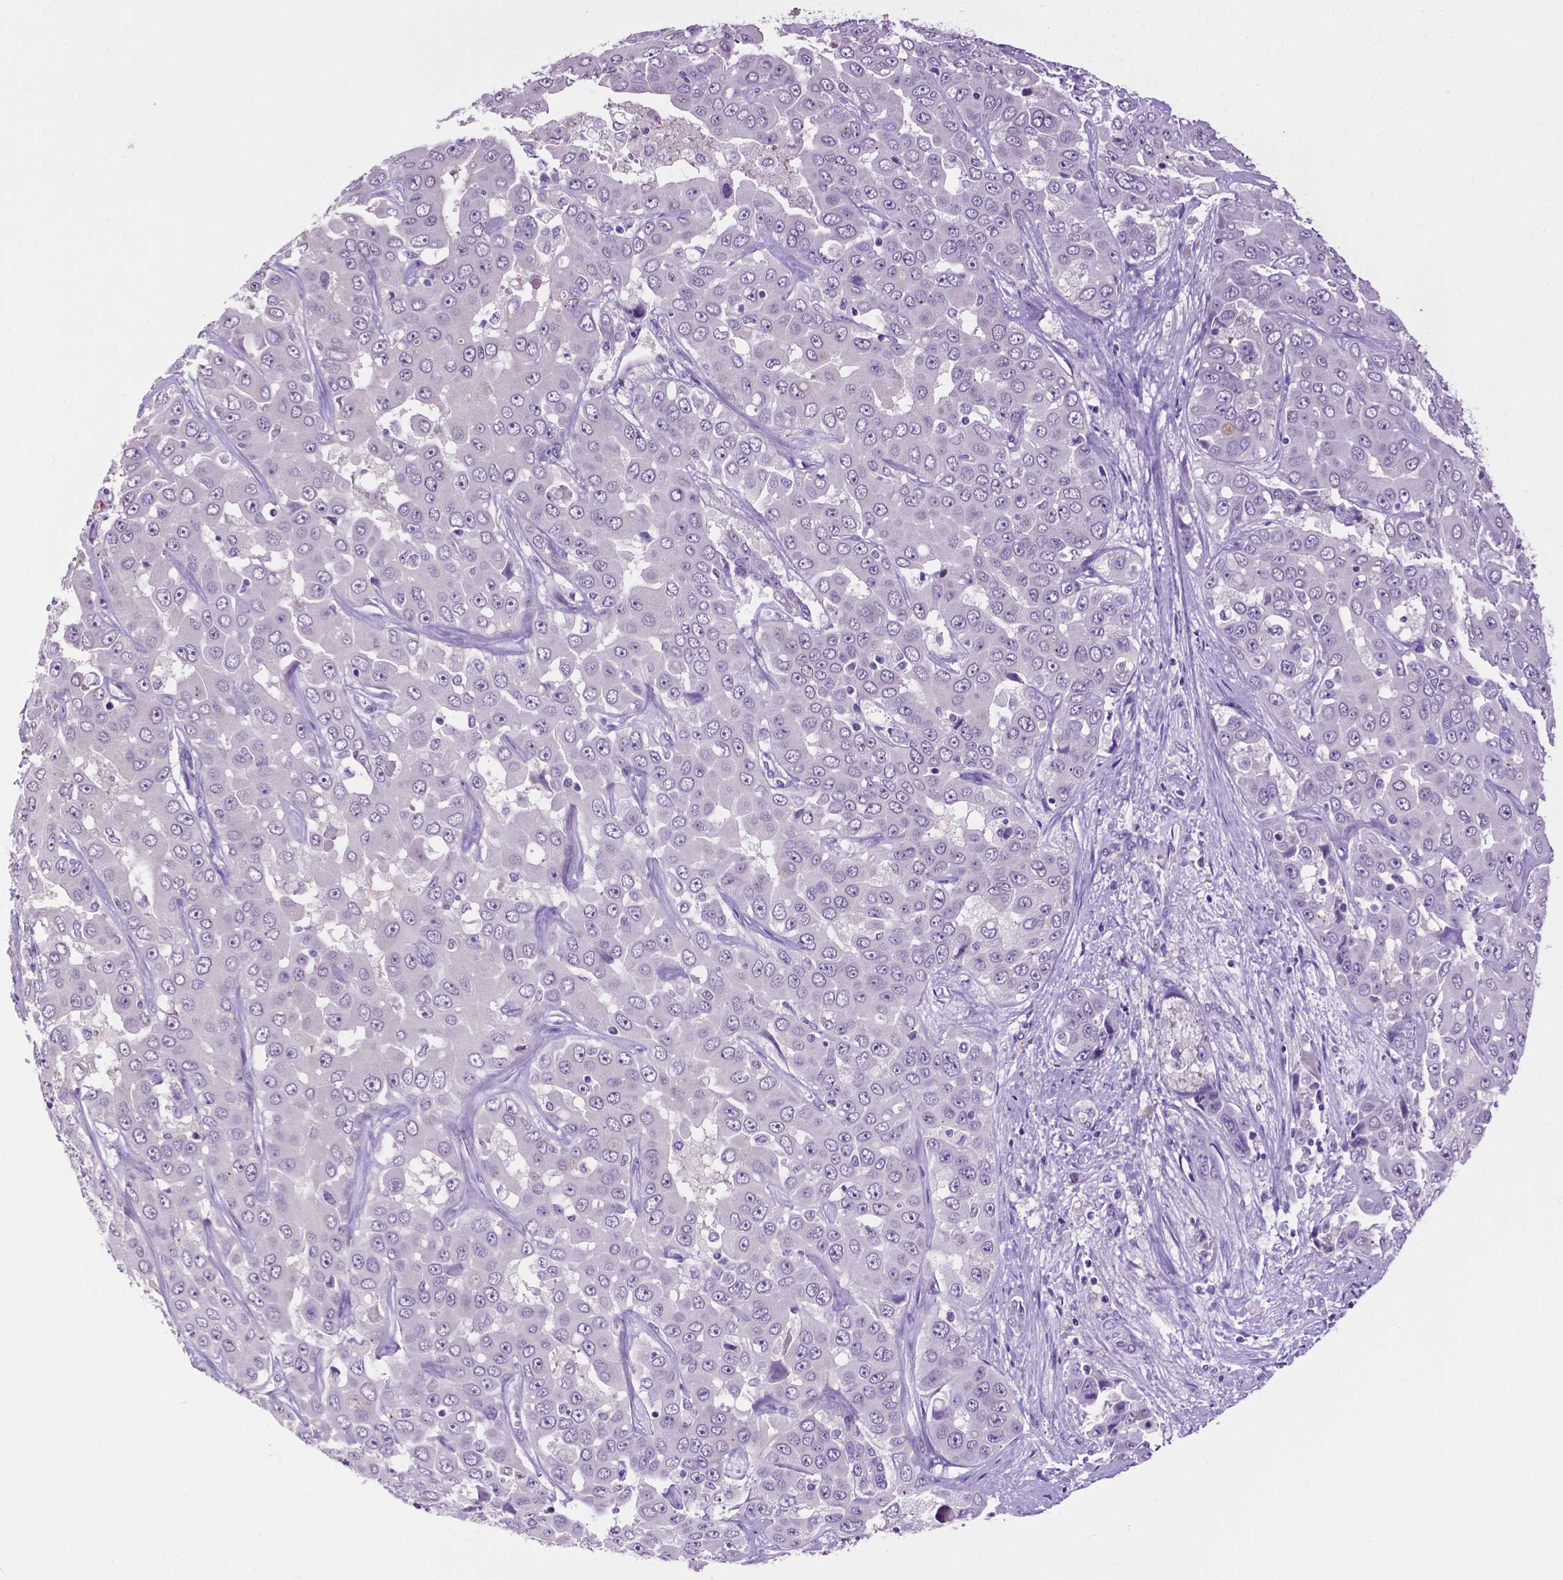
{"staining": {"intensity": "negative", "quantity": "none", "location": "none"}, "tissue": "liver cancer", "cell_type": "Tumor cells", "image_type": "cancer", "snomed": [{"axis": "morphology", "description": "Cholangiocarcinoma"}, {"axis": "topography", "description": "Liver"}], "caption": "The image shows no staining of tumor cells in cholangiocarcinoma (liver). The staining was performed using DAB (3,3'-diaminobenzidine) to visualize the protein expression in brown, while the nuclei were stained in blue with hematoxylin (Magnification: 20x).", "gene": "MMP27", "patient": {"sex": "female", "age": 52}}